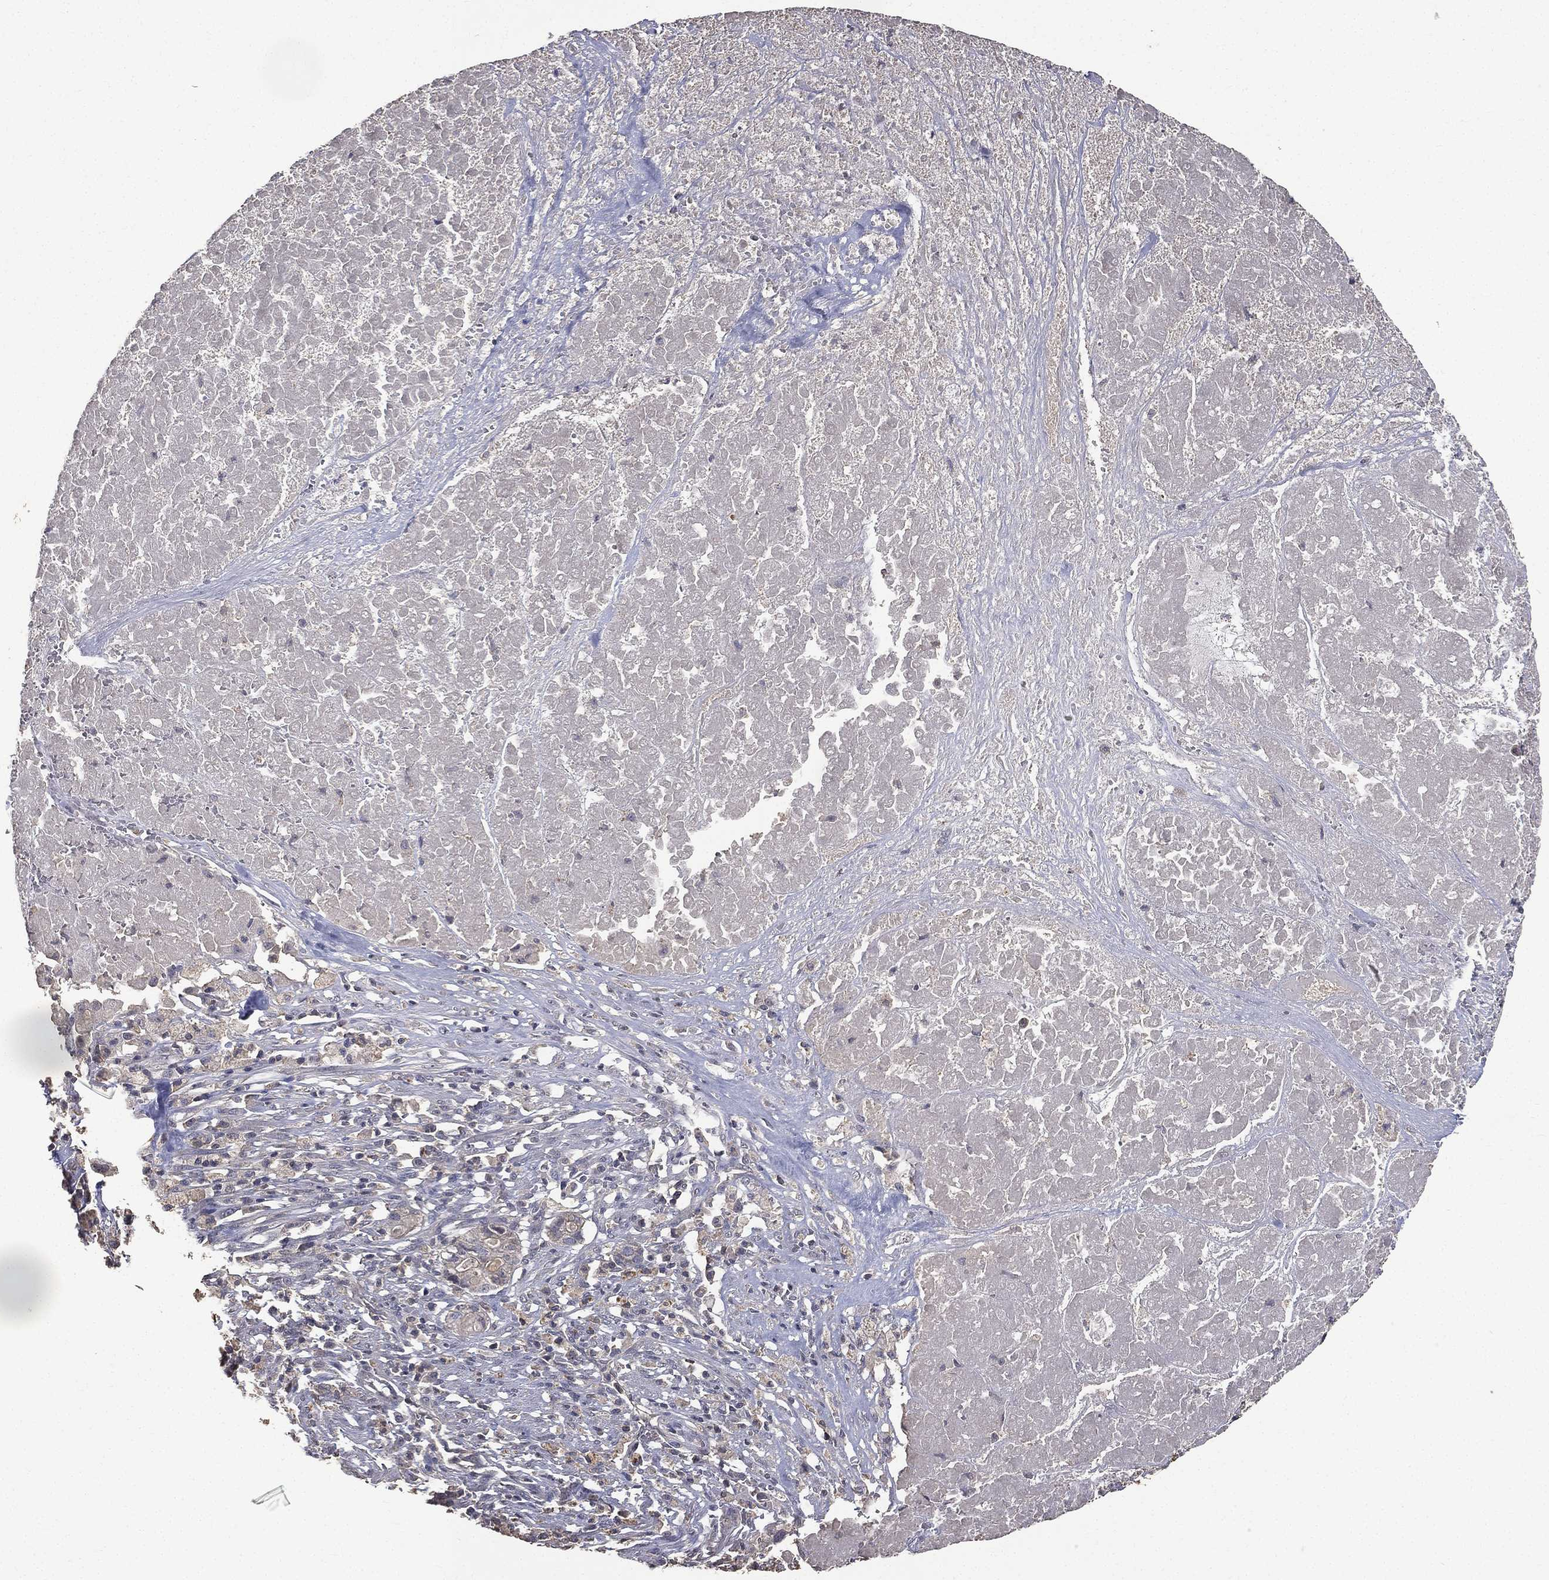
{"staining": {"intensity": "negative", "quantity": "none", "location": "none"}, "tissue": "pancreatic cancer", "cell_type": "Tumor cells", "image_type": "cancer", "snomed": [{"axis": "morphology", "description": "Adenocarcinoma, NOS"}, {"axis": "topography", "description": "Pancreas"}], "caption": "DAB immunohistochemical staining of adenocarcinoma (pancreatic) shows no significant staining in tumor cells. (Brightfield microscopy of DAB immunohistochemistry (IHC) at high magnification).", "gene": "SNAP25", "patient": {"sex": "male", "age": 50}}